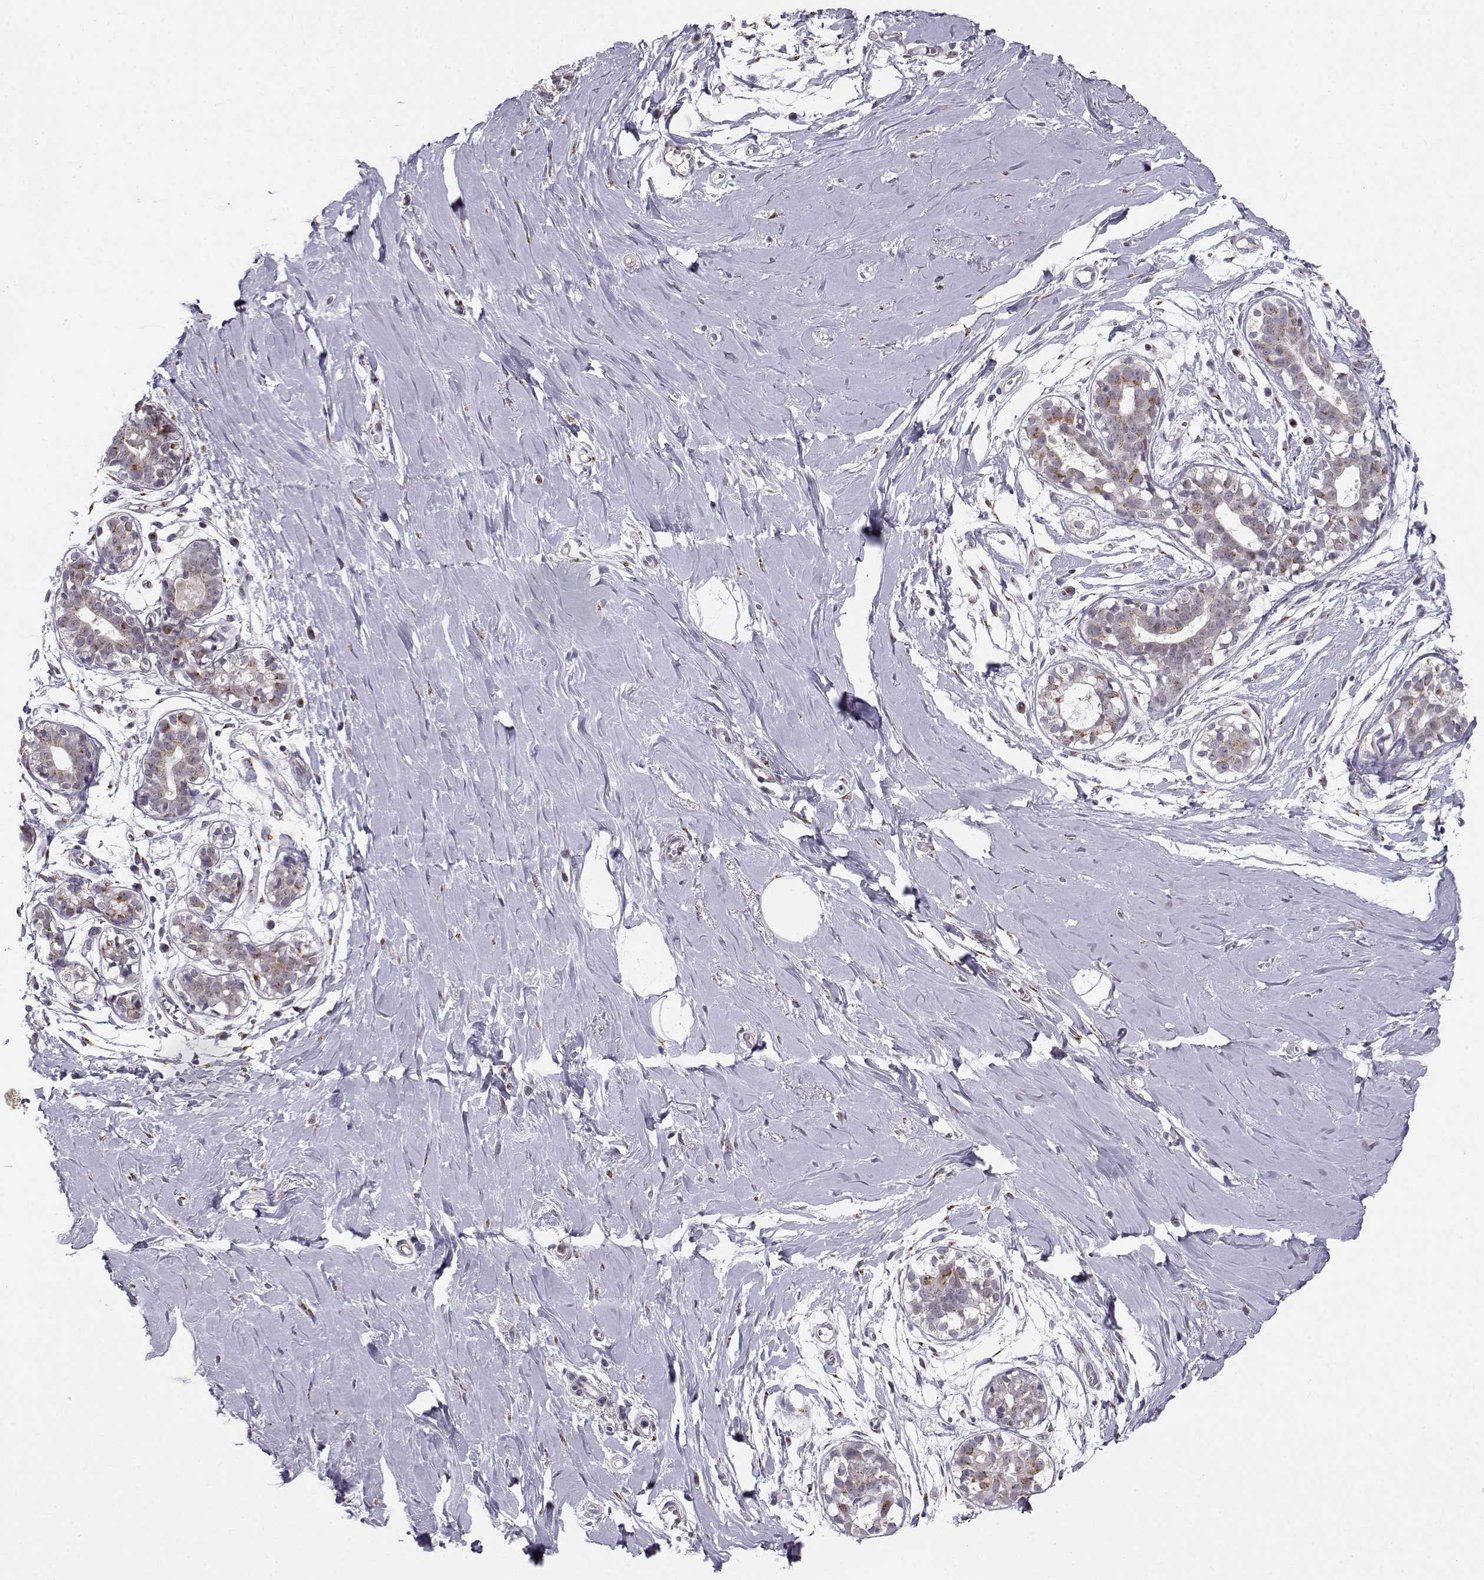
{"staining": {"intensity": "negative", "quantity": "none", "location": "none"}, "tissue": "breast", "cell_type": "Adipocytes", "image_type": "normal", "snomed": [{"axis": "morphology", "description": "Normal tissue, NOS"}, {"axis": "topography", "description": "Breast"}], "caption": "Immunohistochemistry (IHC) image of unremarkable breast: breast stained with DAB (3,3'-diaminobenzidine) exhibits no significant protein staining in adipocytes. The staining is performed using DAB (3,3'-diaminobenzidine) brown chromogen with nuclei counter-stained in using hematoxylin.", "gene": "SLC4A5", "patient": {"sex": "female", "age": 49}}